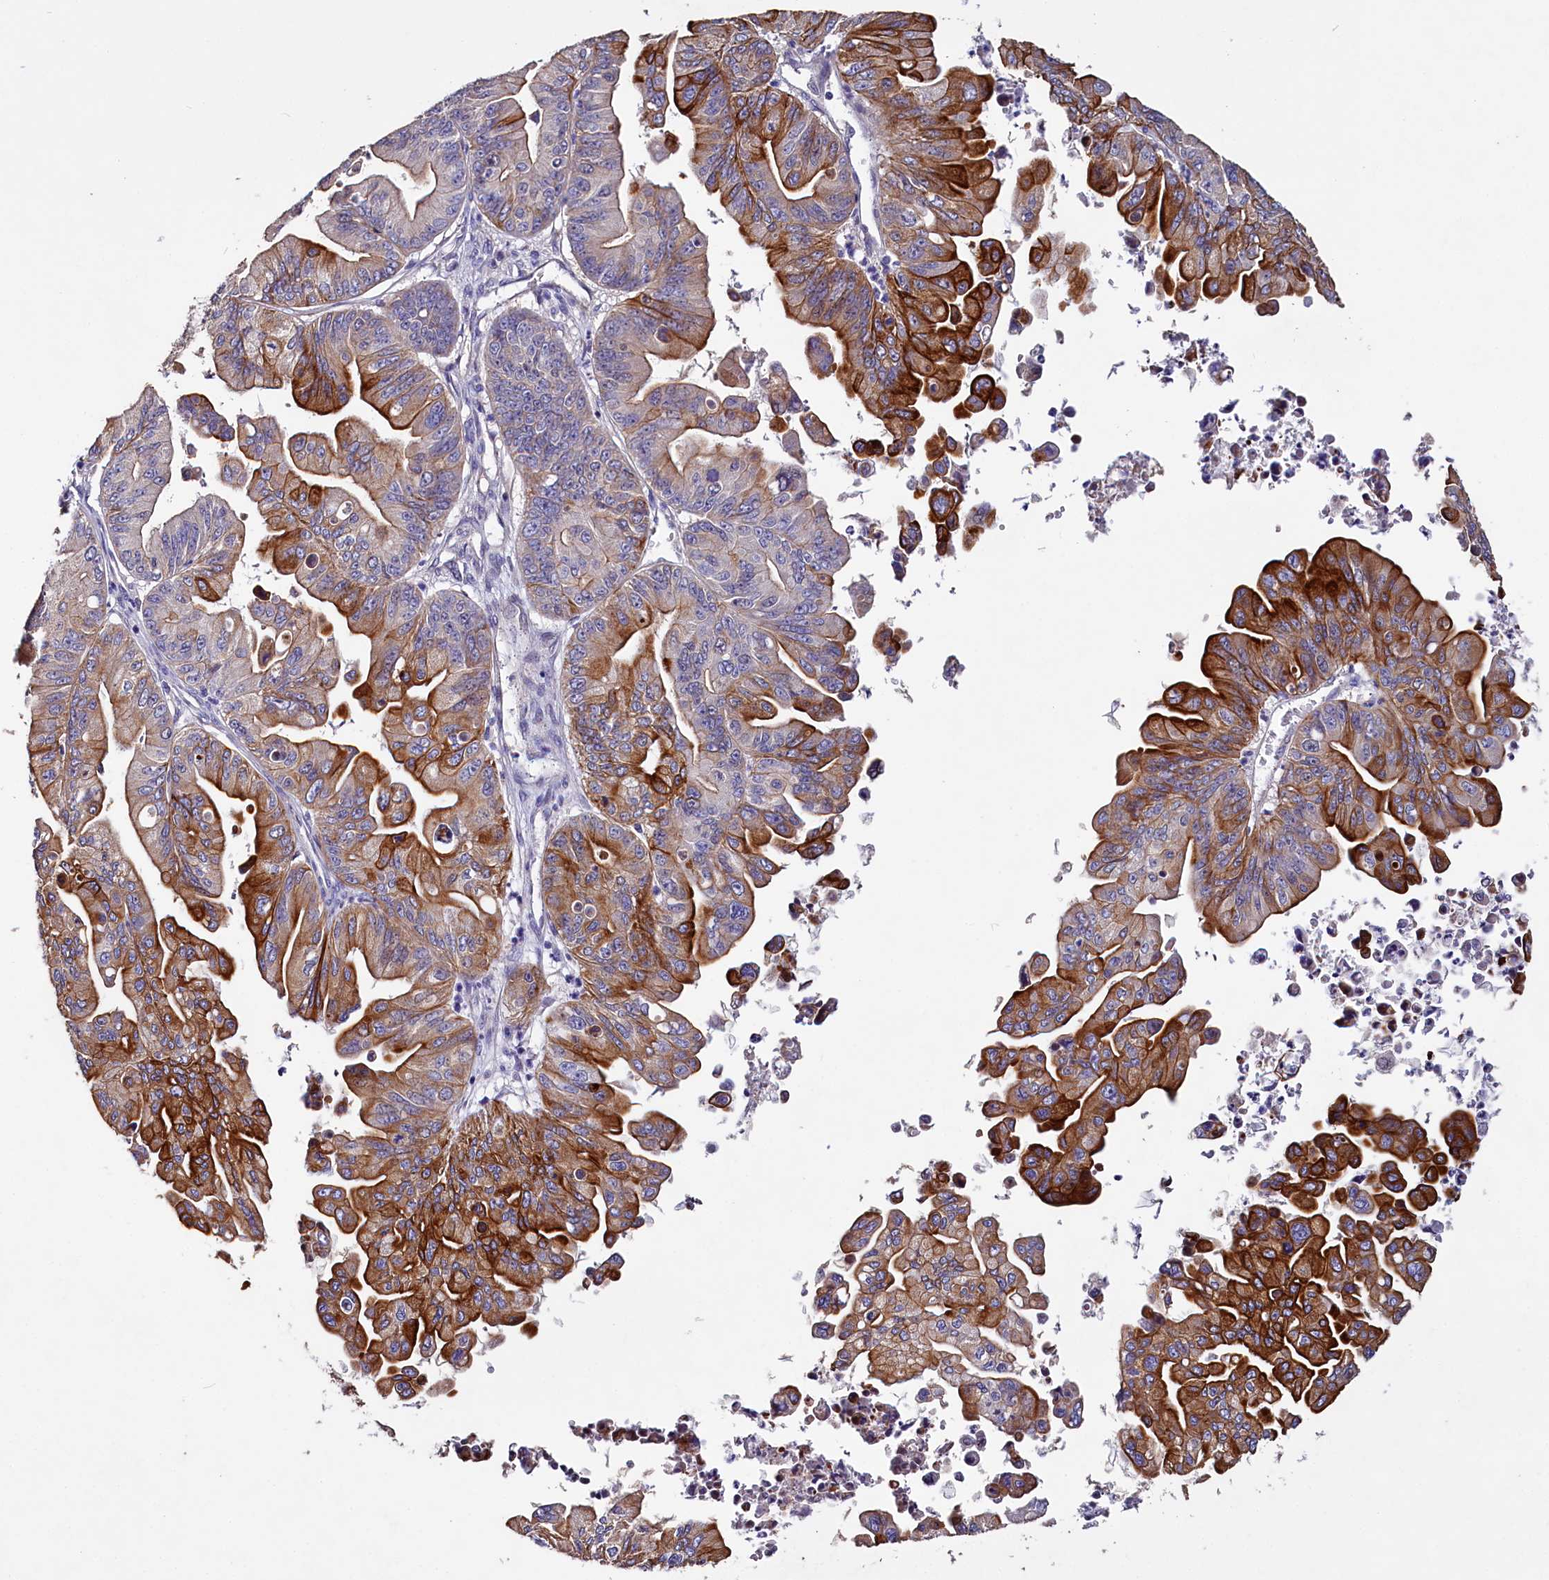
{"staining": {"intensity": "strong", "quantity": "25%-75%", "location": "cytoplasmic/membranous"}, "tissue": "ovarian cancer", "cell_type": "Tumor cells", "image_type": "cancer", "snomed": [{"axis": "morphology", "description": "Cystadenocarcinoma, mucinous, NOS"}, {"axis": "topography", "description": "Ovary"}], "caption": "Ovarian cancer stained with DAB (3,3'-diaminobenzidine) IHC displays high levels of strong cytoplasmic/membranous positivity in about 25%-75% of tumor cells. The protein of interest is shown in brown color, while the nuclei are stained blue.", "gene": "WNT8A", "patient": {"sex": "female", "age": 71}}